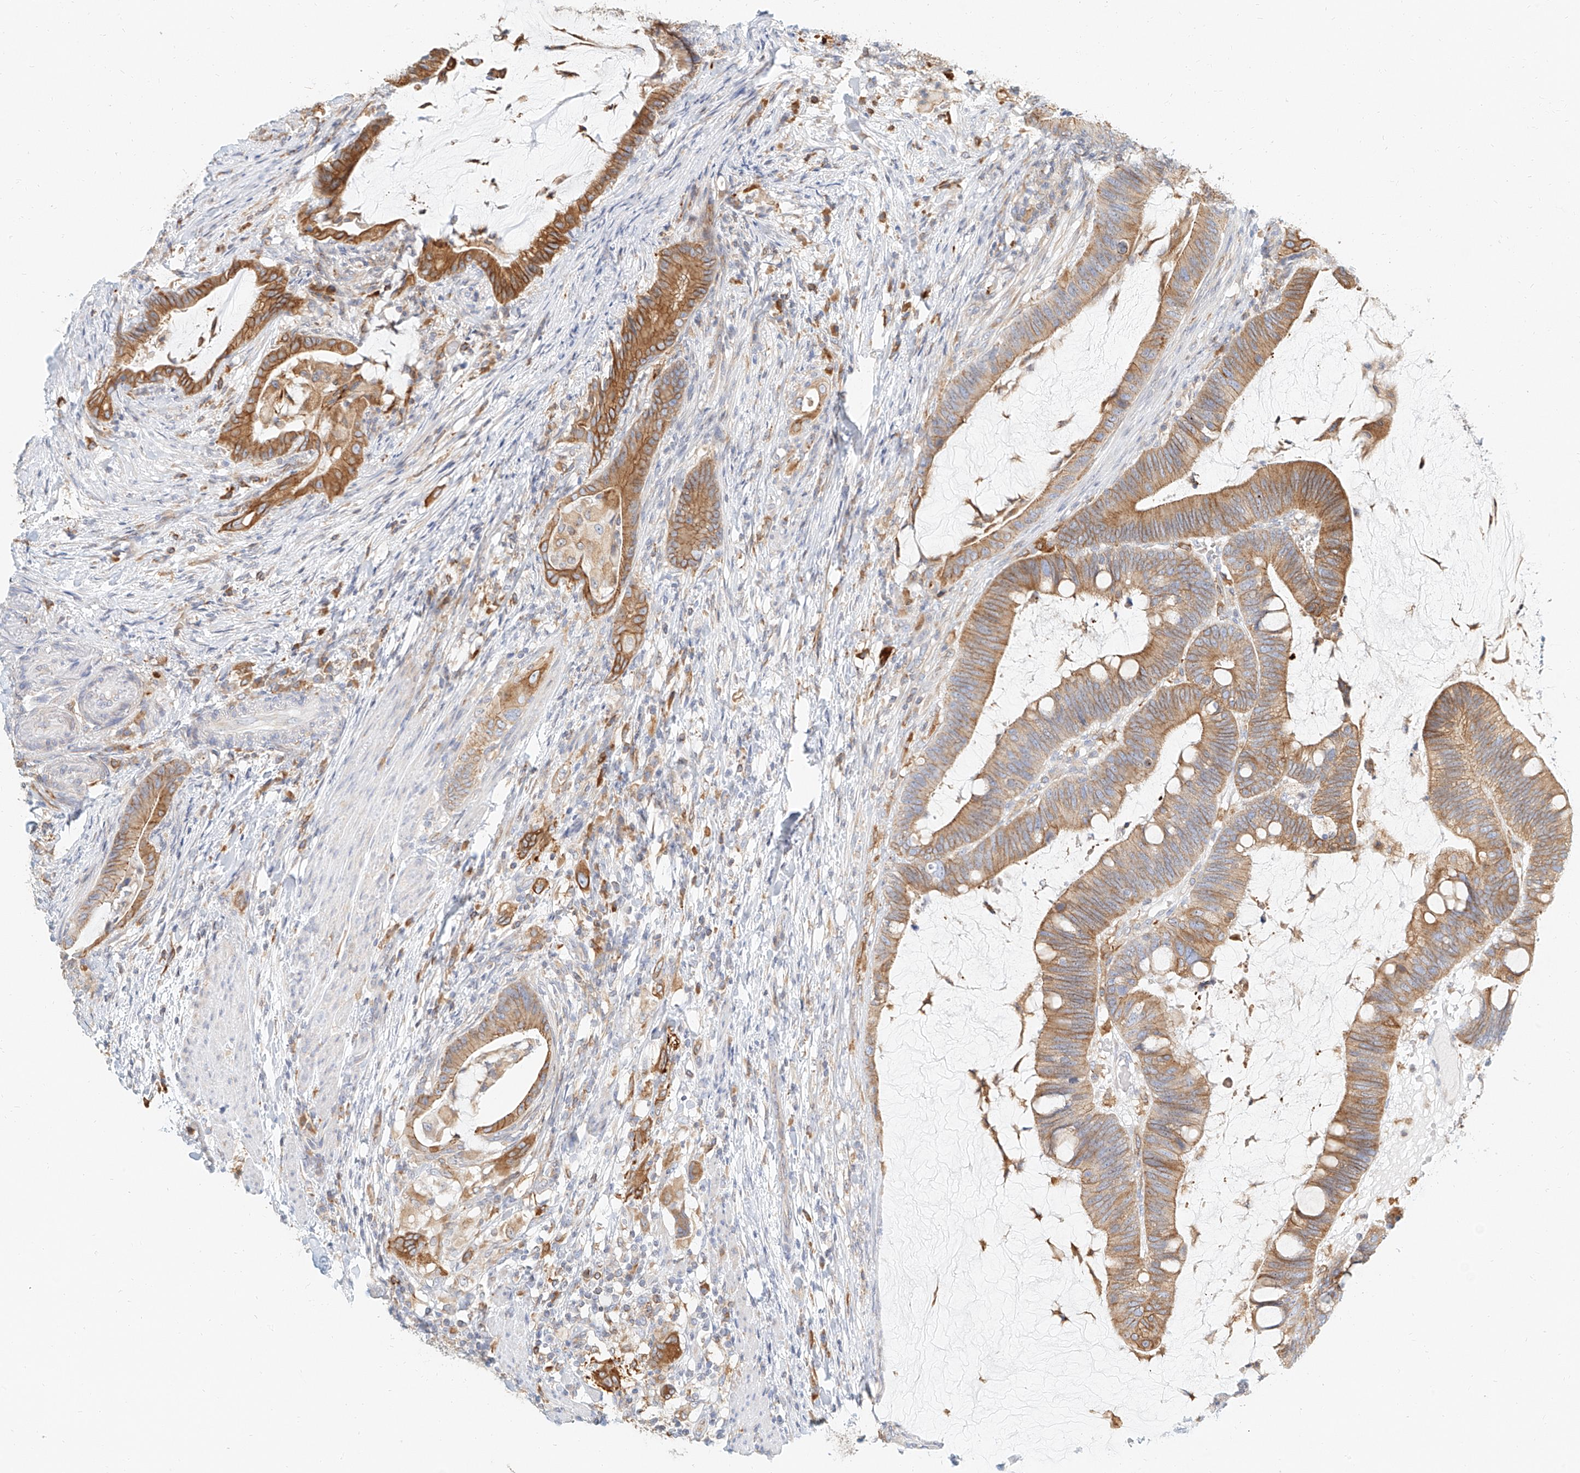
{"staining": {"intensity": "moderate", "quantity": ">75%", "location": "cytoplasmic/membranous"}, "tissue": "colorectal cancer", "cell_type": "Tumor cells", "image_type": "cancer", "snomed": [{"axis": "morphology", "description": "Adenocarcinoma, NOS"}, {"axis": "topography", "description": "Colon"}], "caption": "This photomicrograph displays colorectal cancer (adenocarcinoma) stained with immunohistochemistry (IHC) to label a protein in brown. The cytoplasmic/membranous of tumor cells show moderate positivity for the protein. Nuclei are counter-stained blue.", "gene": "DHRS7", "patient": {"sex": "female", "age": 66}}